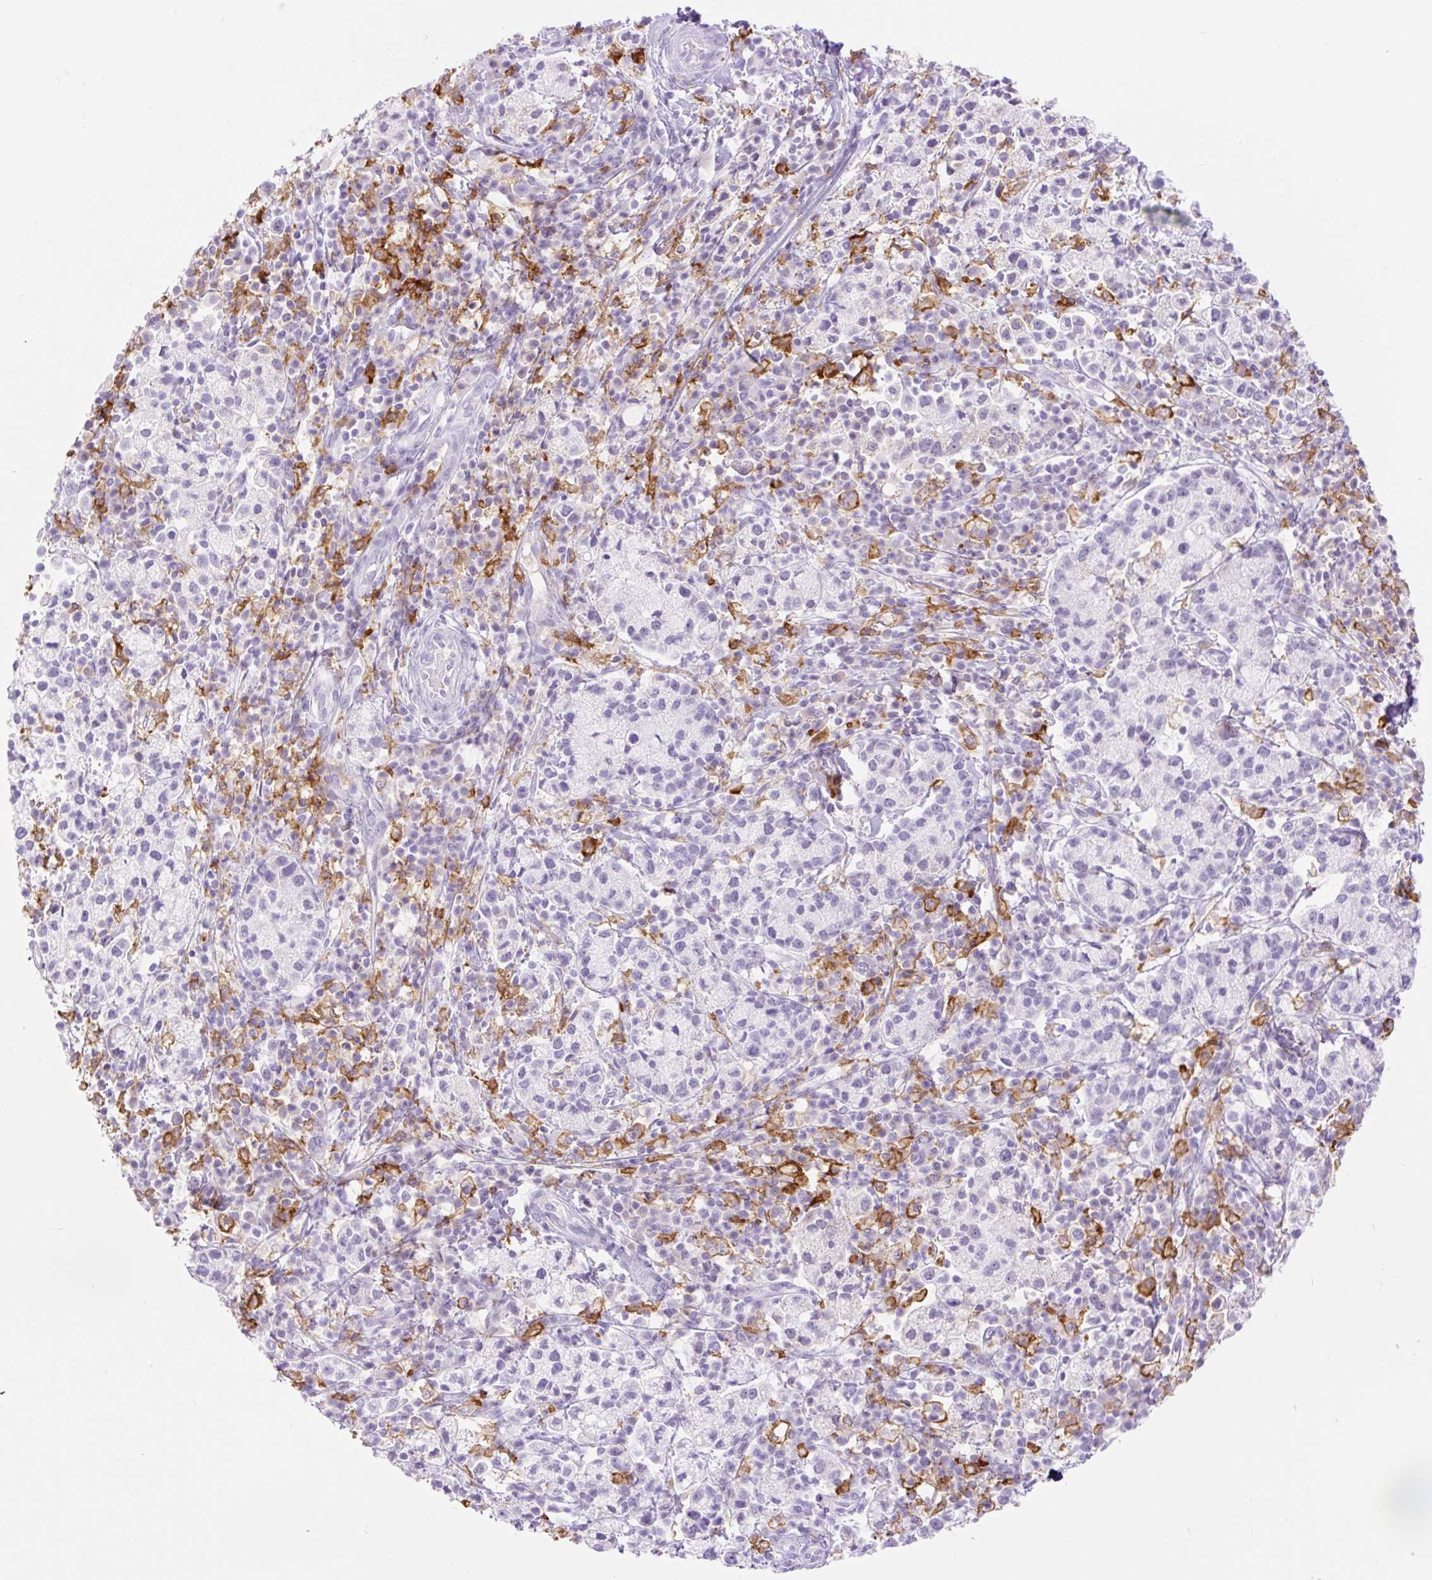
{"staining": {"intensity": "negative", "quantity": "none", "location": "none"}, "tissue": "cervical cancer", "cell_type": "Tumor cells", "image_type": "cancer", "snomed": [{"axis": "morphology", "description": "Normal tissue, NOS"}, {"axis": "morphology", "description": "Adenocarcinoma, NOS"}, {"axis": "topography", "description": "Cervix"}], "caption": "This is a histopathology image of immunohistochemistry staining of cervical cancer (adenocarcinoma), which shows no staining in tumor cells. (Brightfield microscopy of DAB immunohistochemistry (IHC) at high magnification).", "gene": "SIGLEC1", "patient": {"sex": "female", "age": 44}}